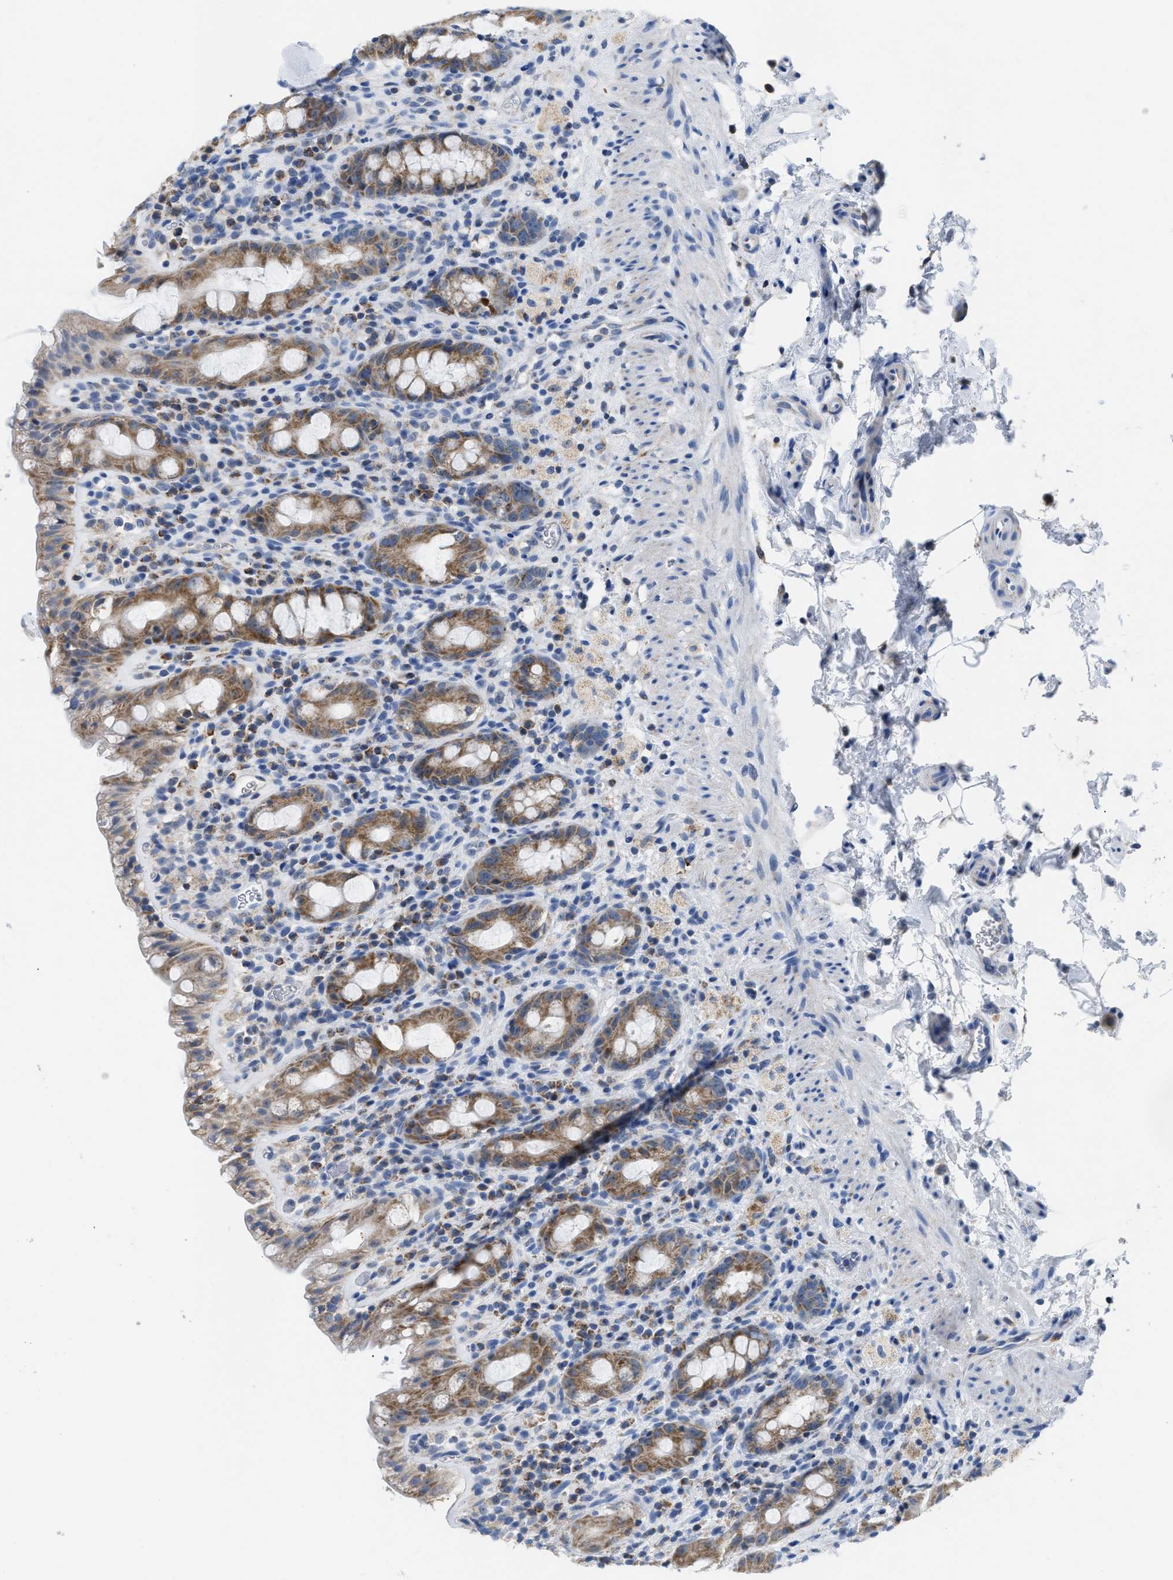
{"staining": {"intensity": "moderate", "quantity": ">75%", "location": "cytoplasmic/membranous"}, "tissue": "rectum", "cell_type": "Glandular cells", "image_type": "normal", "snomed": [{"axis": "morphology", "description": "Normal tissue, NOS"}, {"axis": "topography", "description": "Rectum"}], "caption": "Immunohistochemistry (IHC) staining of benign rectum, which reveals medium levels of moderate cytoplasmic/membranous expression in approximately >75% of glandular cells indicating moderate cytoplasmic/membranous protein positivity. The staining was performed using DAB (3,3'-diaminobenzidine) (brown) for protein detection and nuclei were counterstained in hematoxylin (blue).", "gene": "ETFA", "patient": {"sex": "male", "age": 44}}